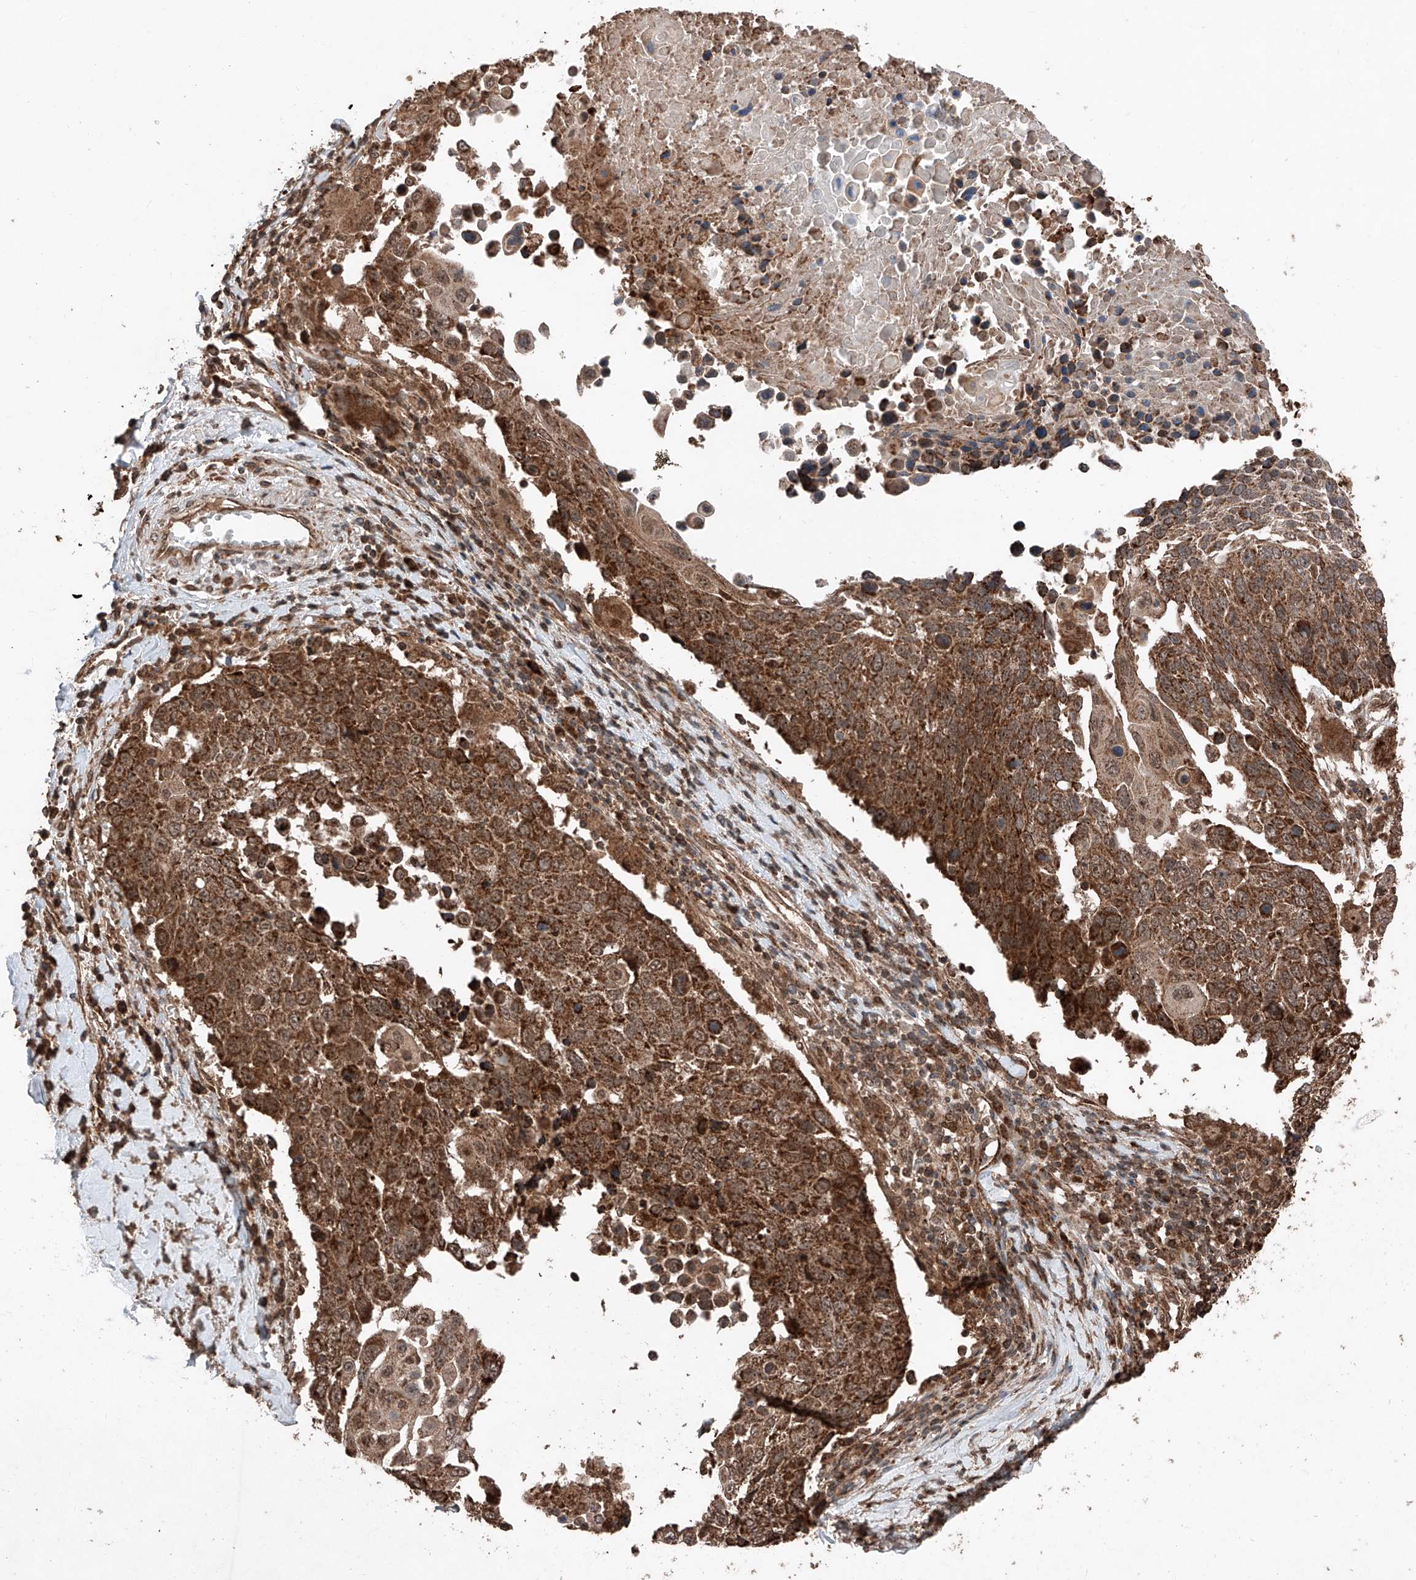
{"staining": {"intensity": "strong", "quantity": ">75%", "location": "cytoplasmic/membranous"}, "tissue": "lung cancer", "cell_type": "Tumor cells", "image_type": "cancer", "snomed": [{"axis": "morphology", "description": "Squamous cell carcinoma, NOS"}, {"axis": "topography", "description": "Lung"}], "caption": "Immunohistochemistry (DAB) staining of lung cancer reveals strong cytoplasmic/membranous protein staining in approximately >75% of tumor cells. Immunohistochemistry stains the protein of interest in brown and the nuclei are stained blue.", "gene": "ZSCAN29", "patient": {"sex": "male", "age": 66}}